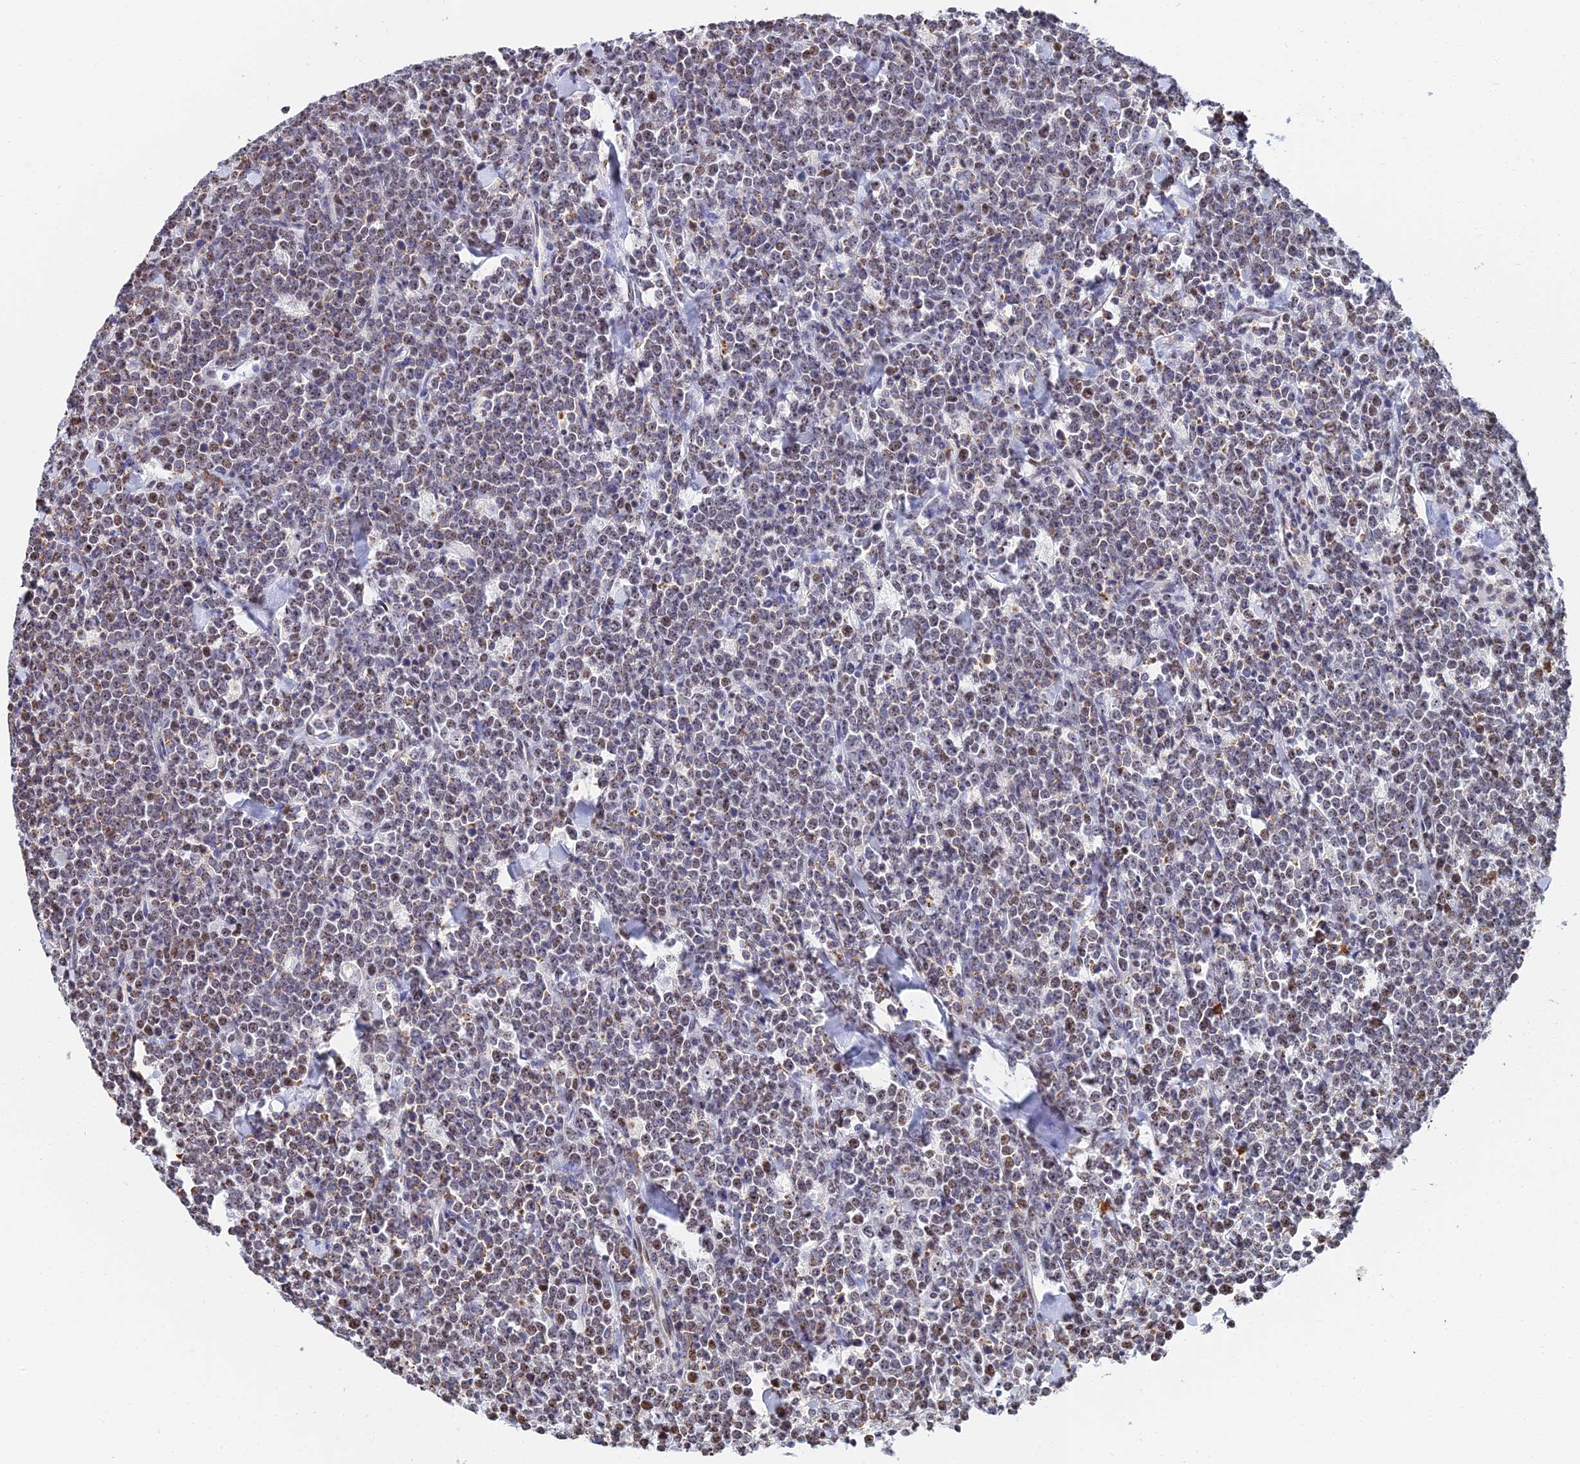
{"staining": {"intensity": "moderate", "quantity": "25%-75%", "location": "cytoplasmic/membranous,nuclear"}, "tissue": "lymphoma", "cell_type": "Tumor cells", "image_type": "cancer", "snomed": [{"axis": "morphology", "description": "Malignant lymphoma, non-Hodgkin's type, High grade"}, {"axis": "topography", "description": "Small intestine"}], "caption": "High-grade malignant lymphoma, non-Hodgkin's type was stained to show a protein in brown. There is medium levels of moderate cytoplasmic/membranous and nuclear staining in about 25%-75% of tumor cells.", "gene": "TIFA", "patient": {"sex": "male", "age": 8}}